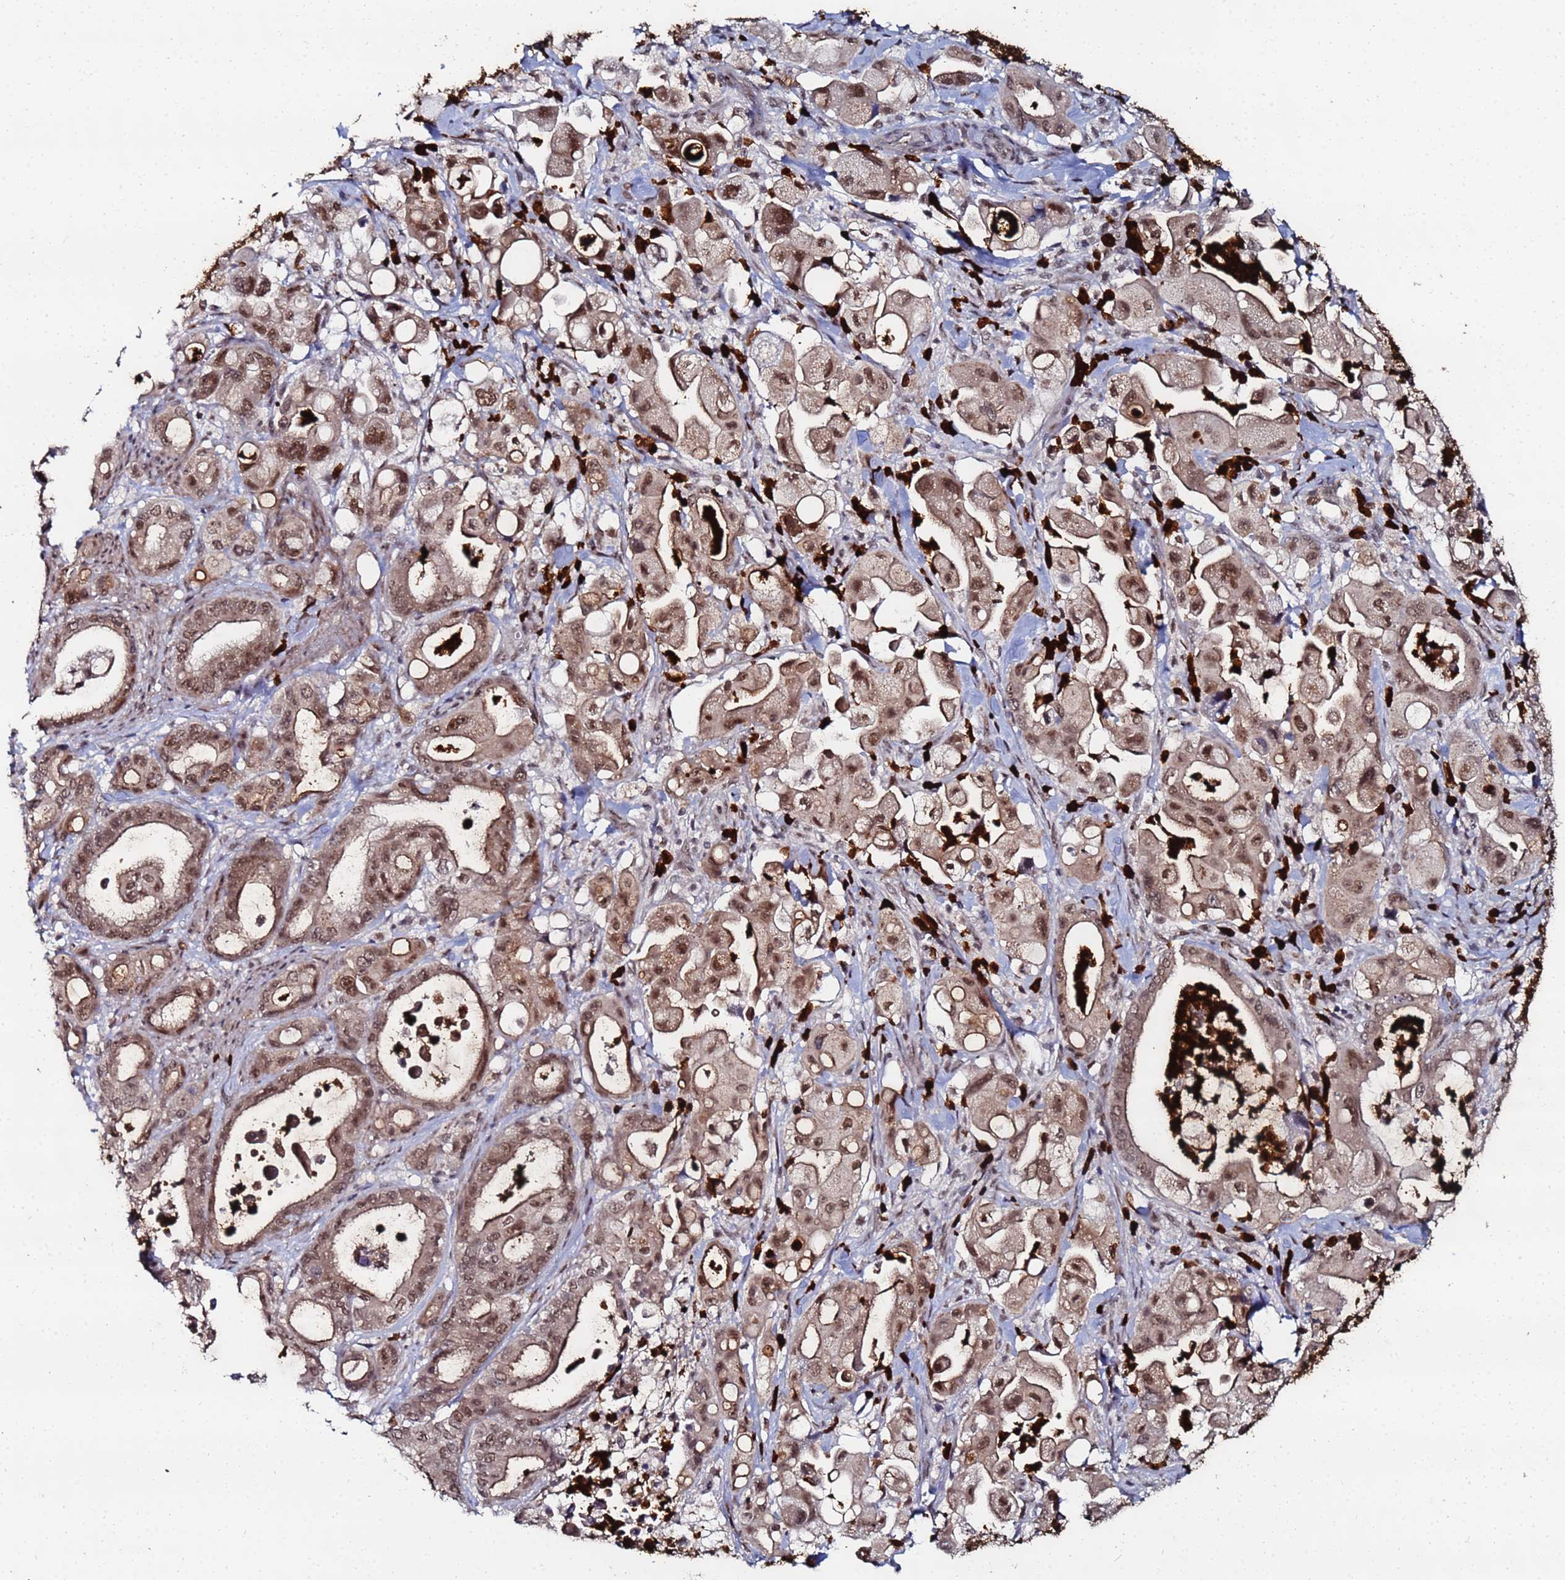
{"staining": {"intensity": "moderate", "quantity": ">75%", "location": "cytoplasmic/membranous,nuclear"}, "tissue": "pancreatic cancer", "cell_type": "Tumor cells", "image_type": "cancer", "snomed": [{"axis": "morphology", "description": "Adenocarcinoma, NOS"}, {"axis": "topography", "description": "Pancreas"}], "caption": "DAB immunohistochemical staining of human pancreatic cancer (adenocarcinoma) shows moderate cytoplasmic/membranous and nuclear protein expression in approximately >75% of tumor cells.", "gene": "MTCL1", "patient": {"sex": "male", "age": 68}}